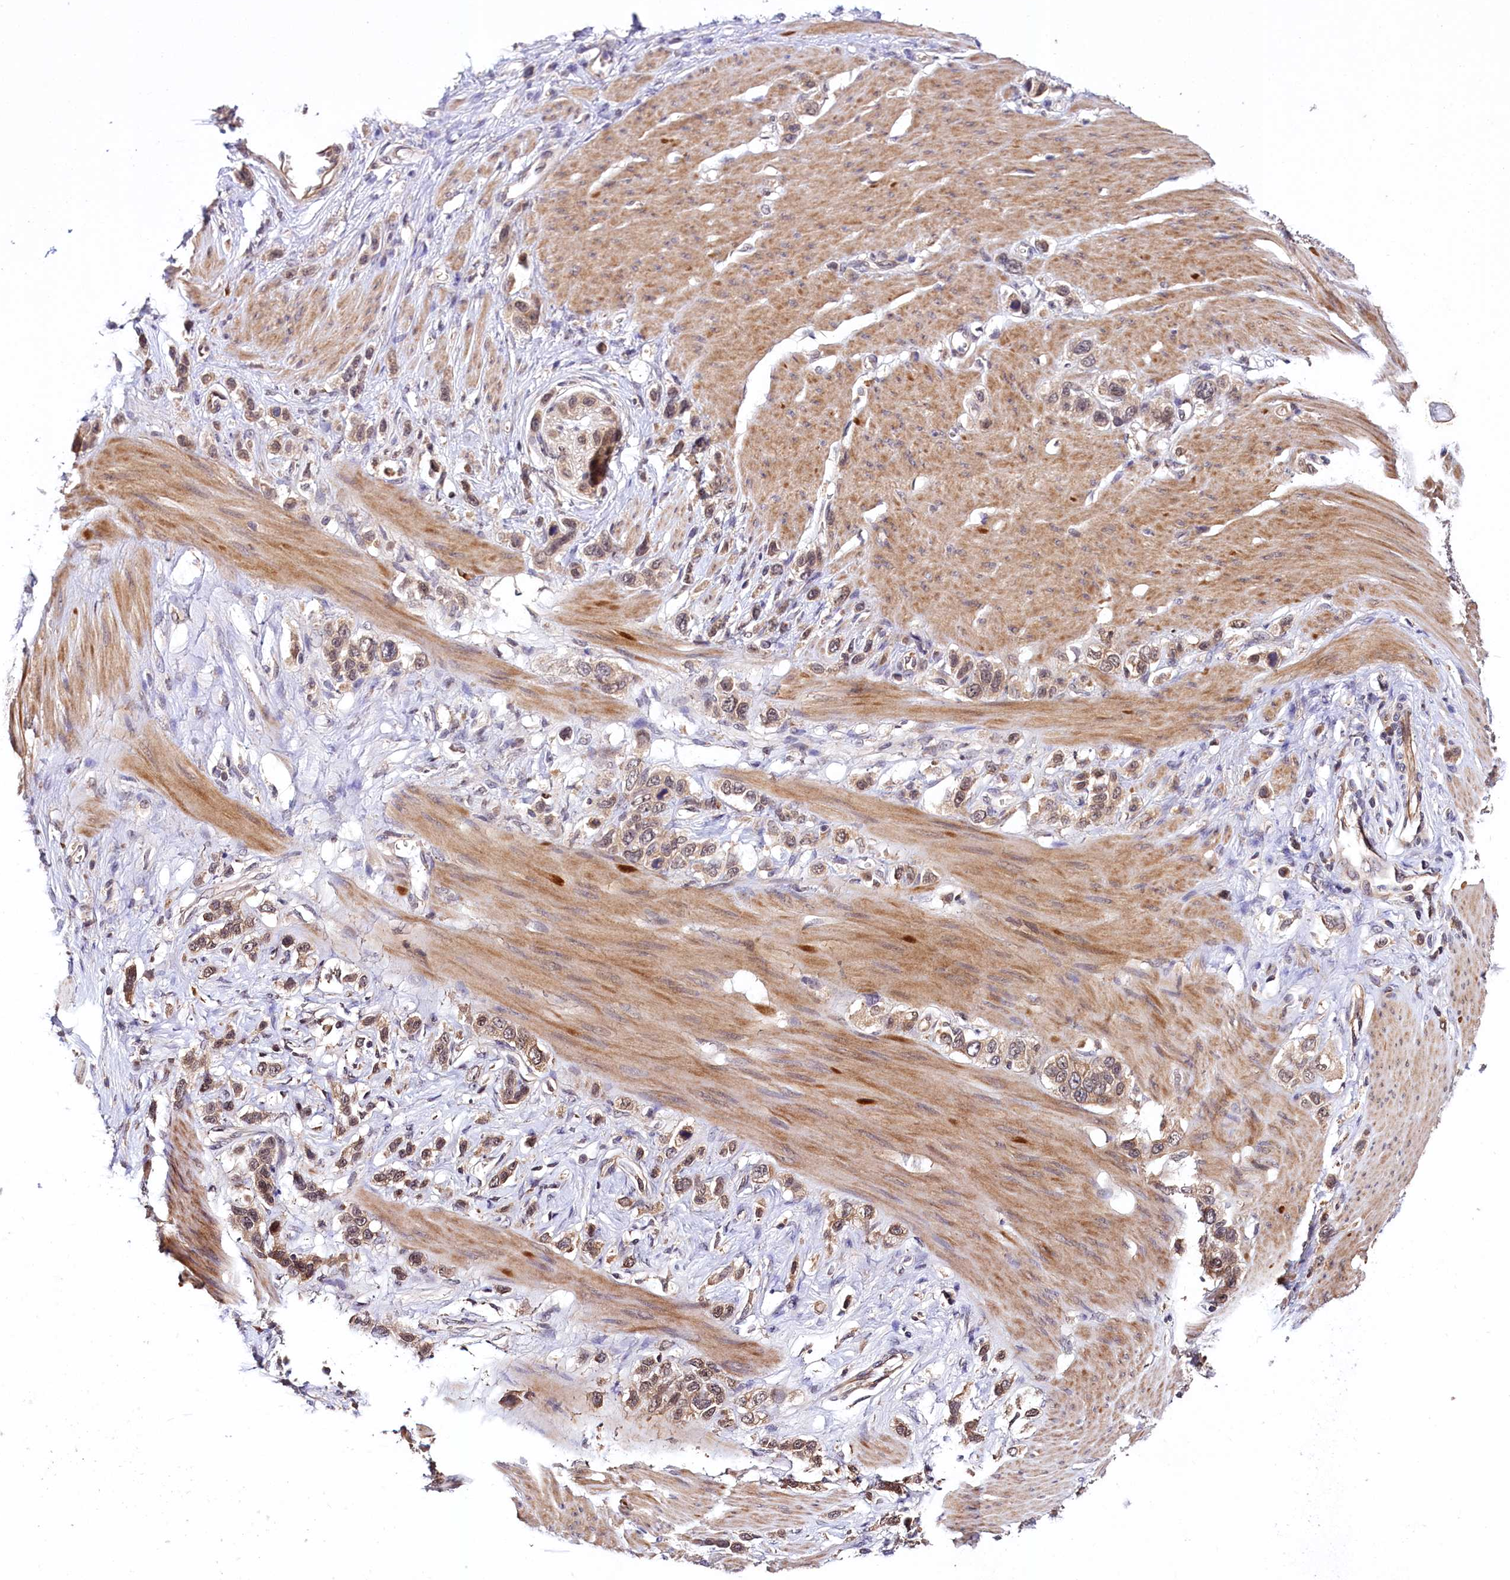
{"staining": {"intensity": "weak", "quantity": ">75%", "location": "cytoplasmic/membranous,nuclear"}, "tissue": "stomach cancer", "cell_type": "Tumor cells", "image_type": "cancer", "snomed": [{"axis": "morphology", "description": "Adenocarcinoma, NOS"}, {"axis": "morphology", "description": "Adenocarcinoma, High grade"}, {"axis": "topography", "description": "Stomach, upper"}, {"axis": "topography", "description": "Stomach, lower"}], "caption": "IHC (DAB) staining of human stomach high-grade adenocarcinoma reveals weak cytoplasmic/membranous and nuclear protein staining in about >75% of tumor cells. Using DAB (brown) and hematoxylin (blue) stains, captured at high magnification using brightfield microscopy.", "gene": "UBE3A", "patient": {"sex": "female", "age": 65}}